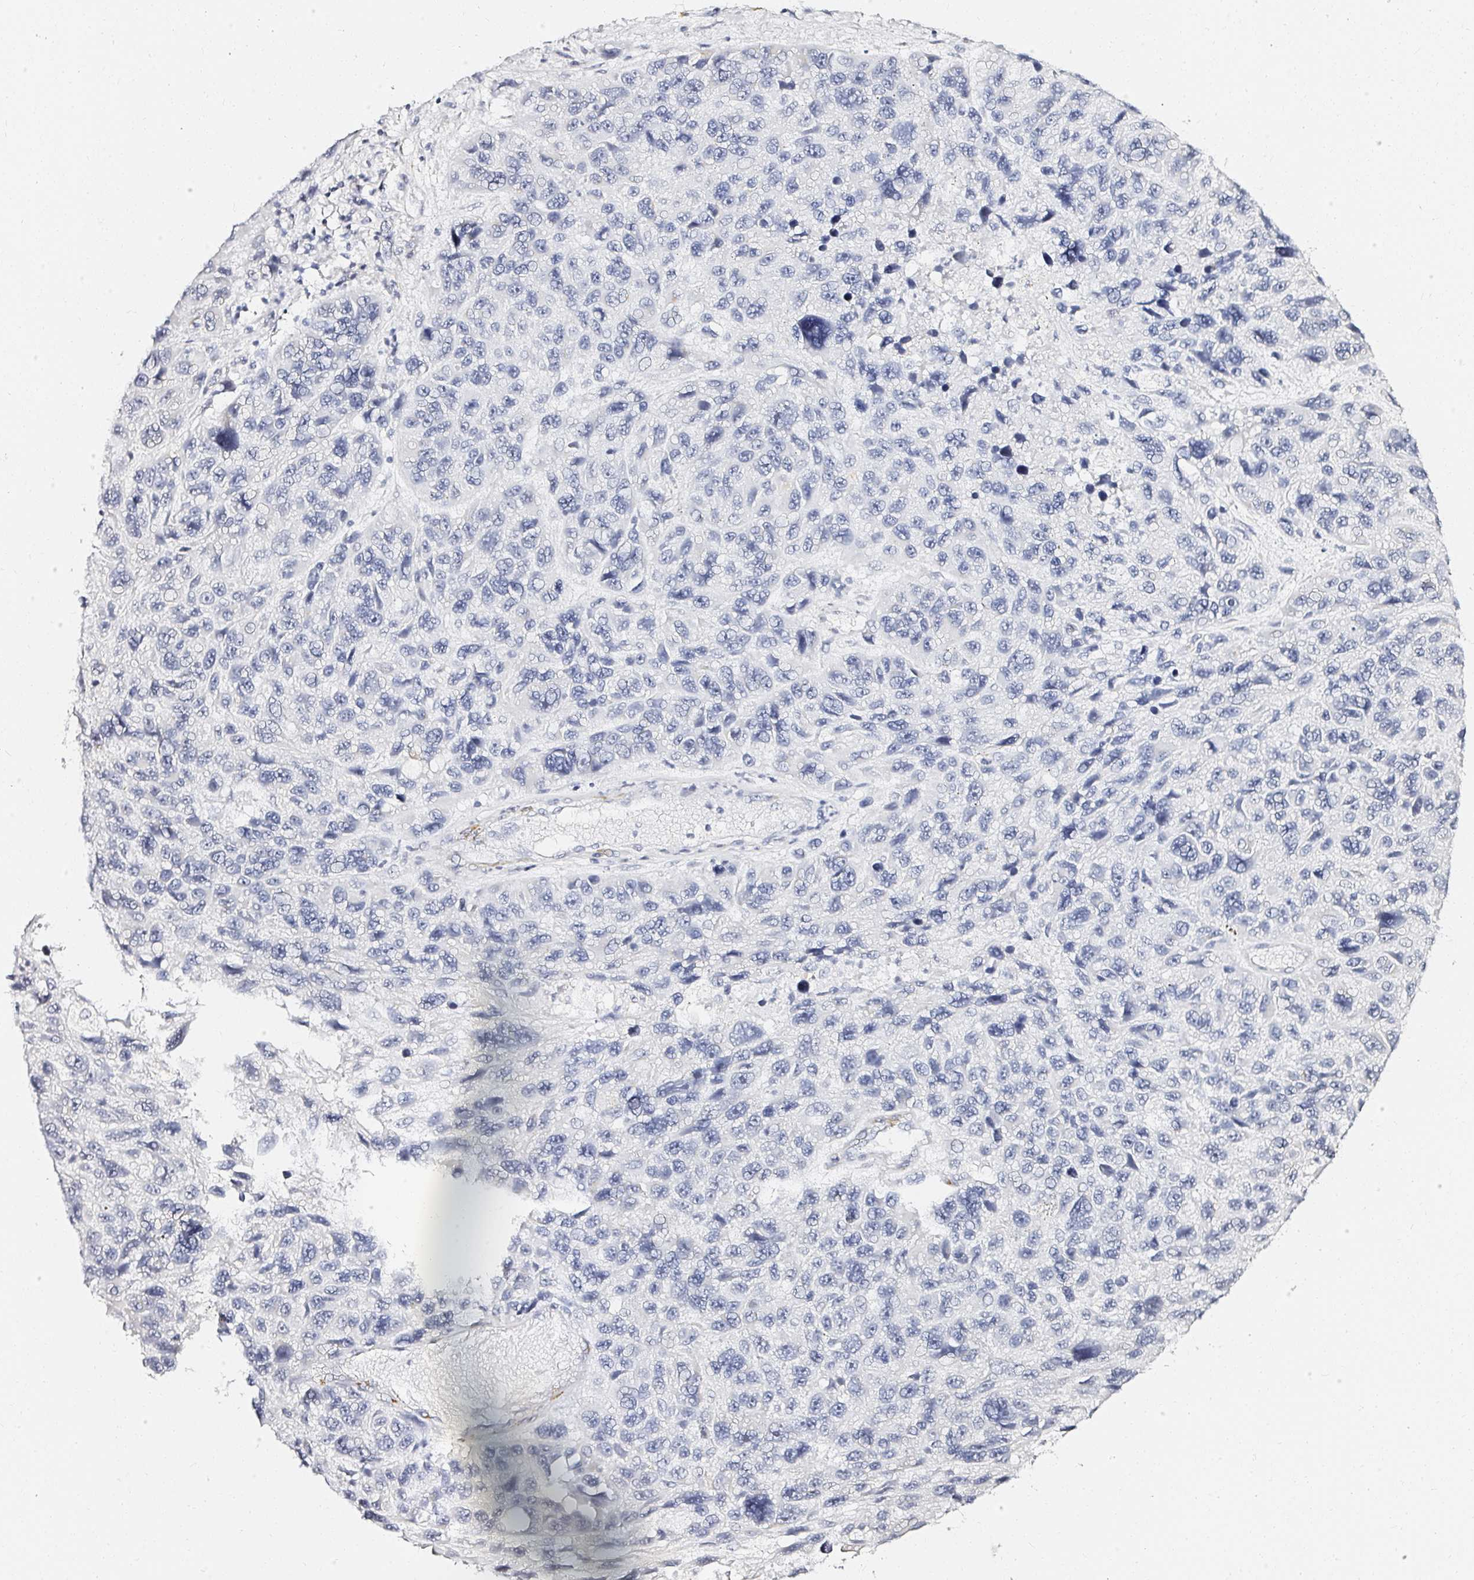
{"staining": {"intensity": "negative", "quantity": "none", "location": "none"}, "tissue": "melanoma", "cell_type": "Tumor cells", "image_type": "cancer", "snomed": [{"axis": "morphology", "description": "Malignant melanoma, NOS"}, {"axis": "topography", "description": "Skin"}], "caption": "Malignant melanoma was stained to show a protein in brown. There is no significant positivity in tumor cells.", "gene": "ACAN", "patient": {"sex": "male", "age": 53}}